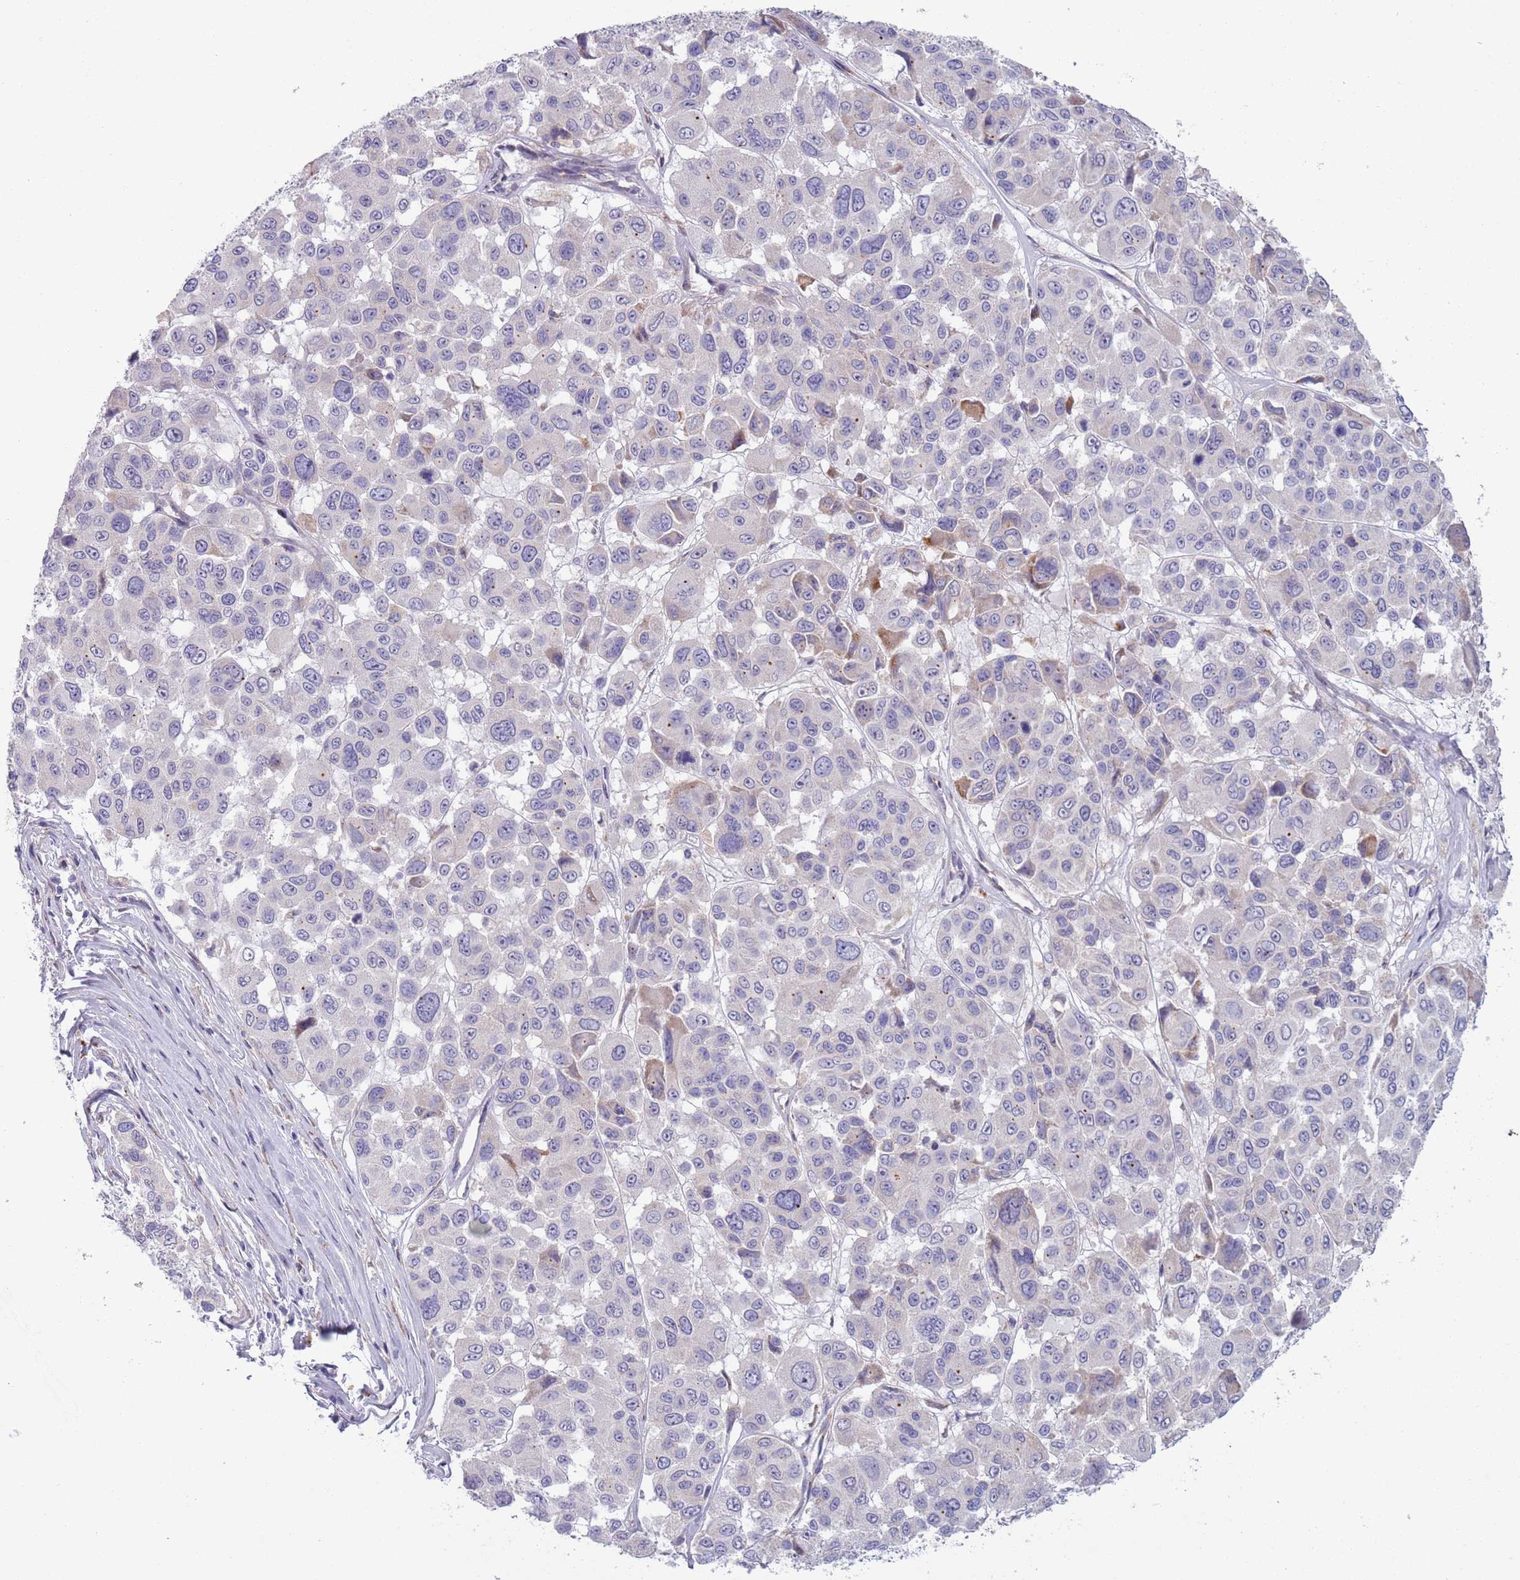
{"staining": {"intensity": "negative", "quantity": "none", "location": "none"}, "tissue": "melanoma", "cell_type": "Tumor cells", "image_type": "cancer", "snomed": [{"axis": "morphology", "description": "Malignant melanoma, NOS"}, {"axis": "topography", "description": "Skin"}], "caption": "Histopathology image shows no protein staining in tumor cells of melanoma tissue.", "gene": "LTB", "patient": {"sex": "female", "age": 66}}